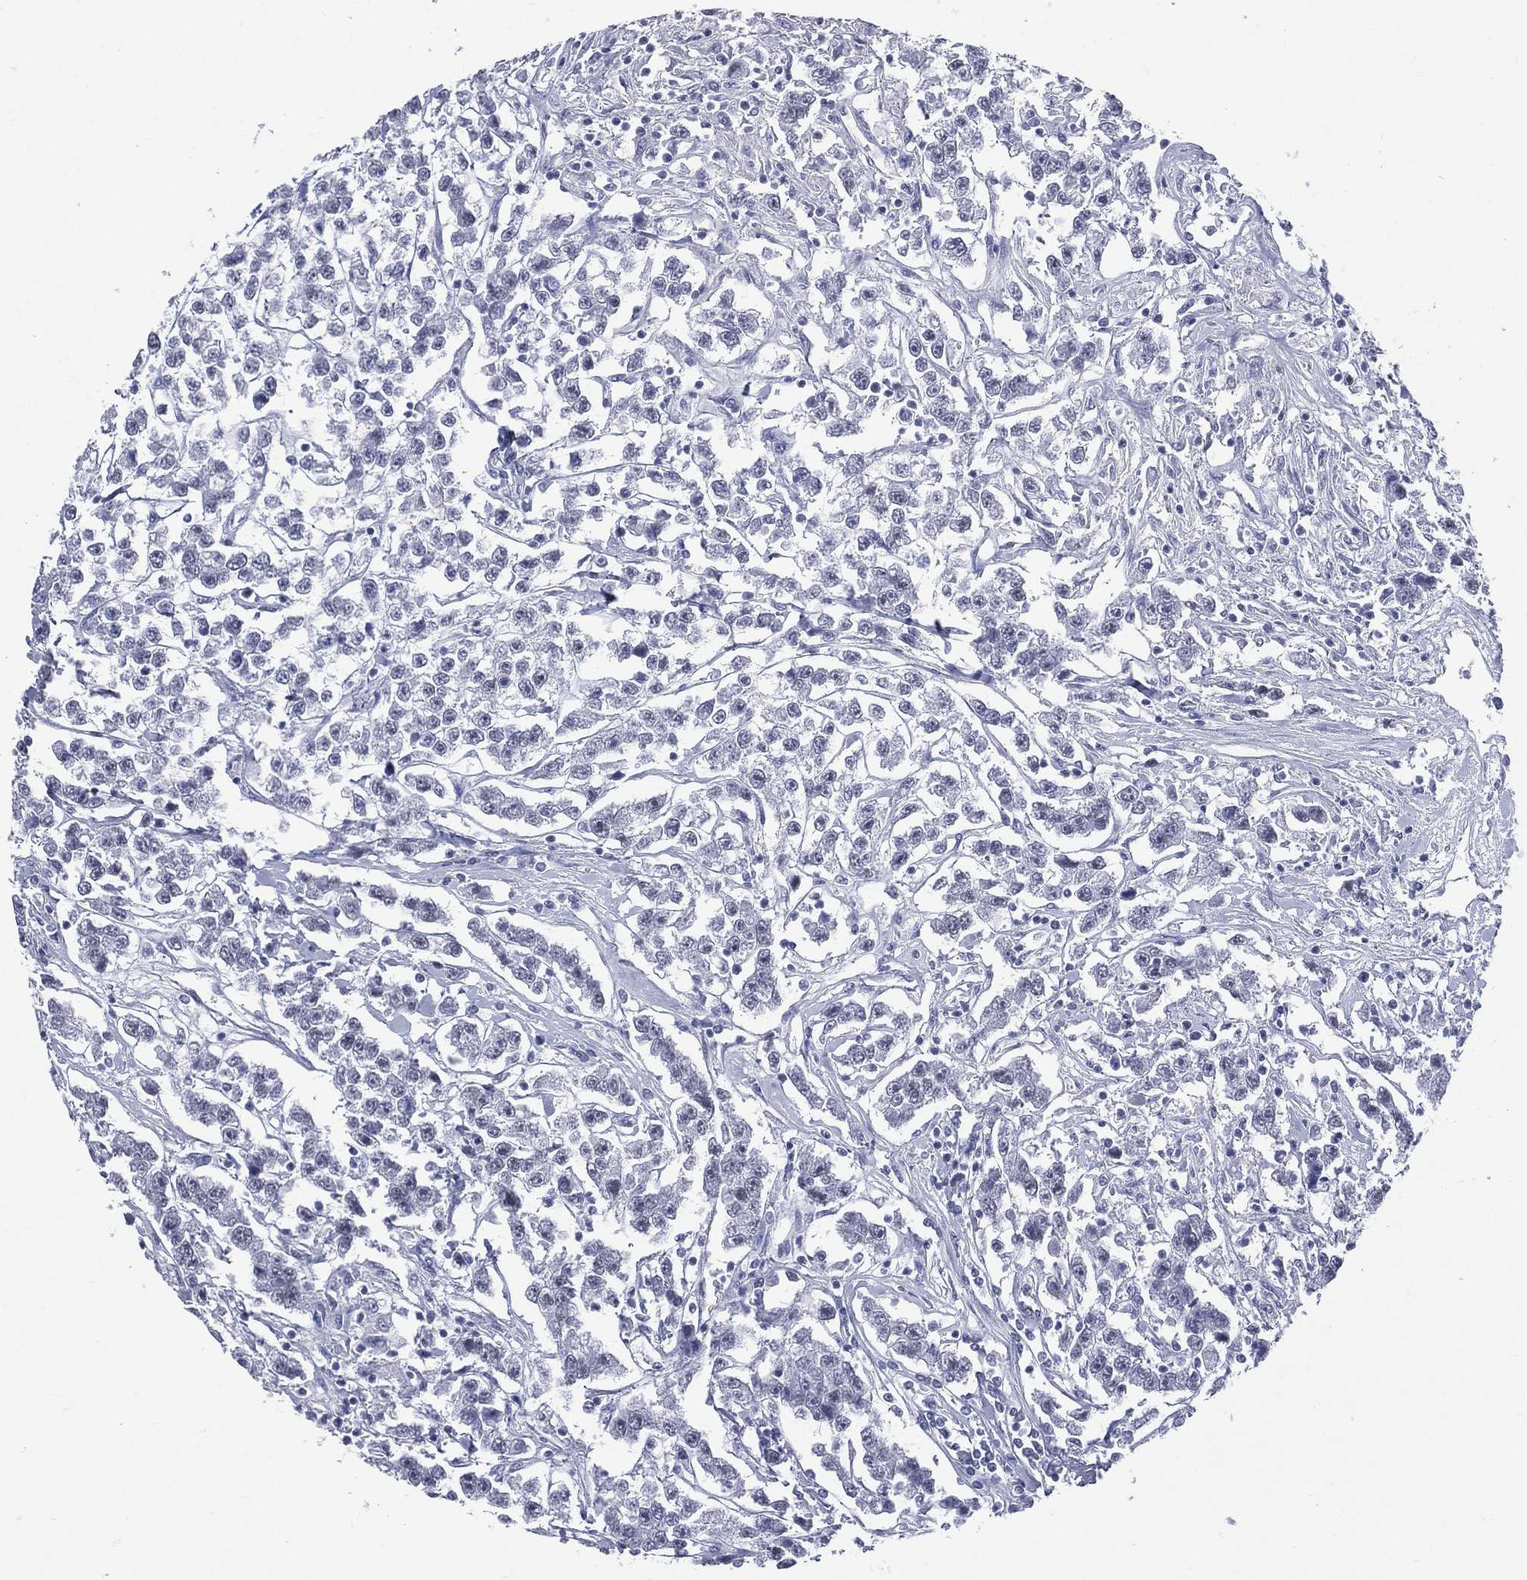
{"staining": {"intensity": "negative", "quantity": "none", "location": "none"}, "tissue": "testis cancer", "cell_type": "Tumor cells", "image_type": "cancer", "snomed": [{"axis": "morphology", "description": "Seminoma, NOS"}, {"axis": "topography", "description": "Testis"}], "caption": "Seminoma (testis) stained for a protein using immunohistochemistry displays no staining tumor cells.", "gene": "MLLT10", "patient": {"sex": "male", "age": 59}}